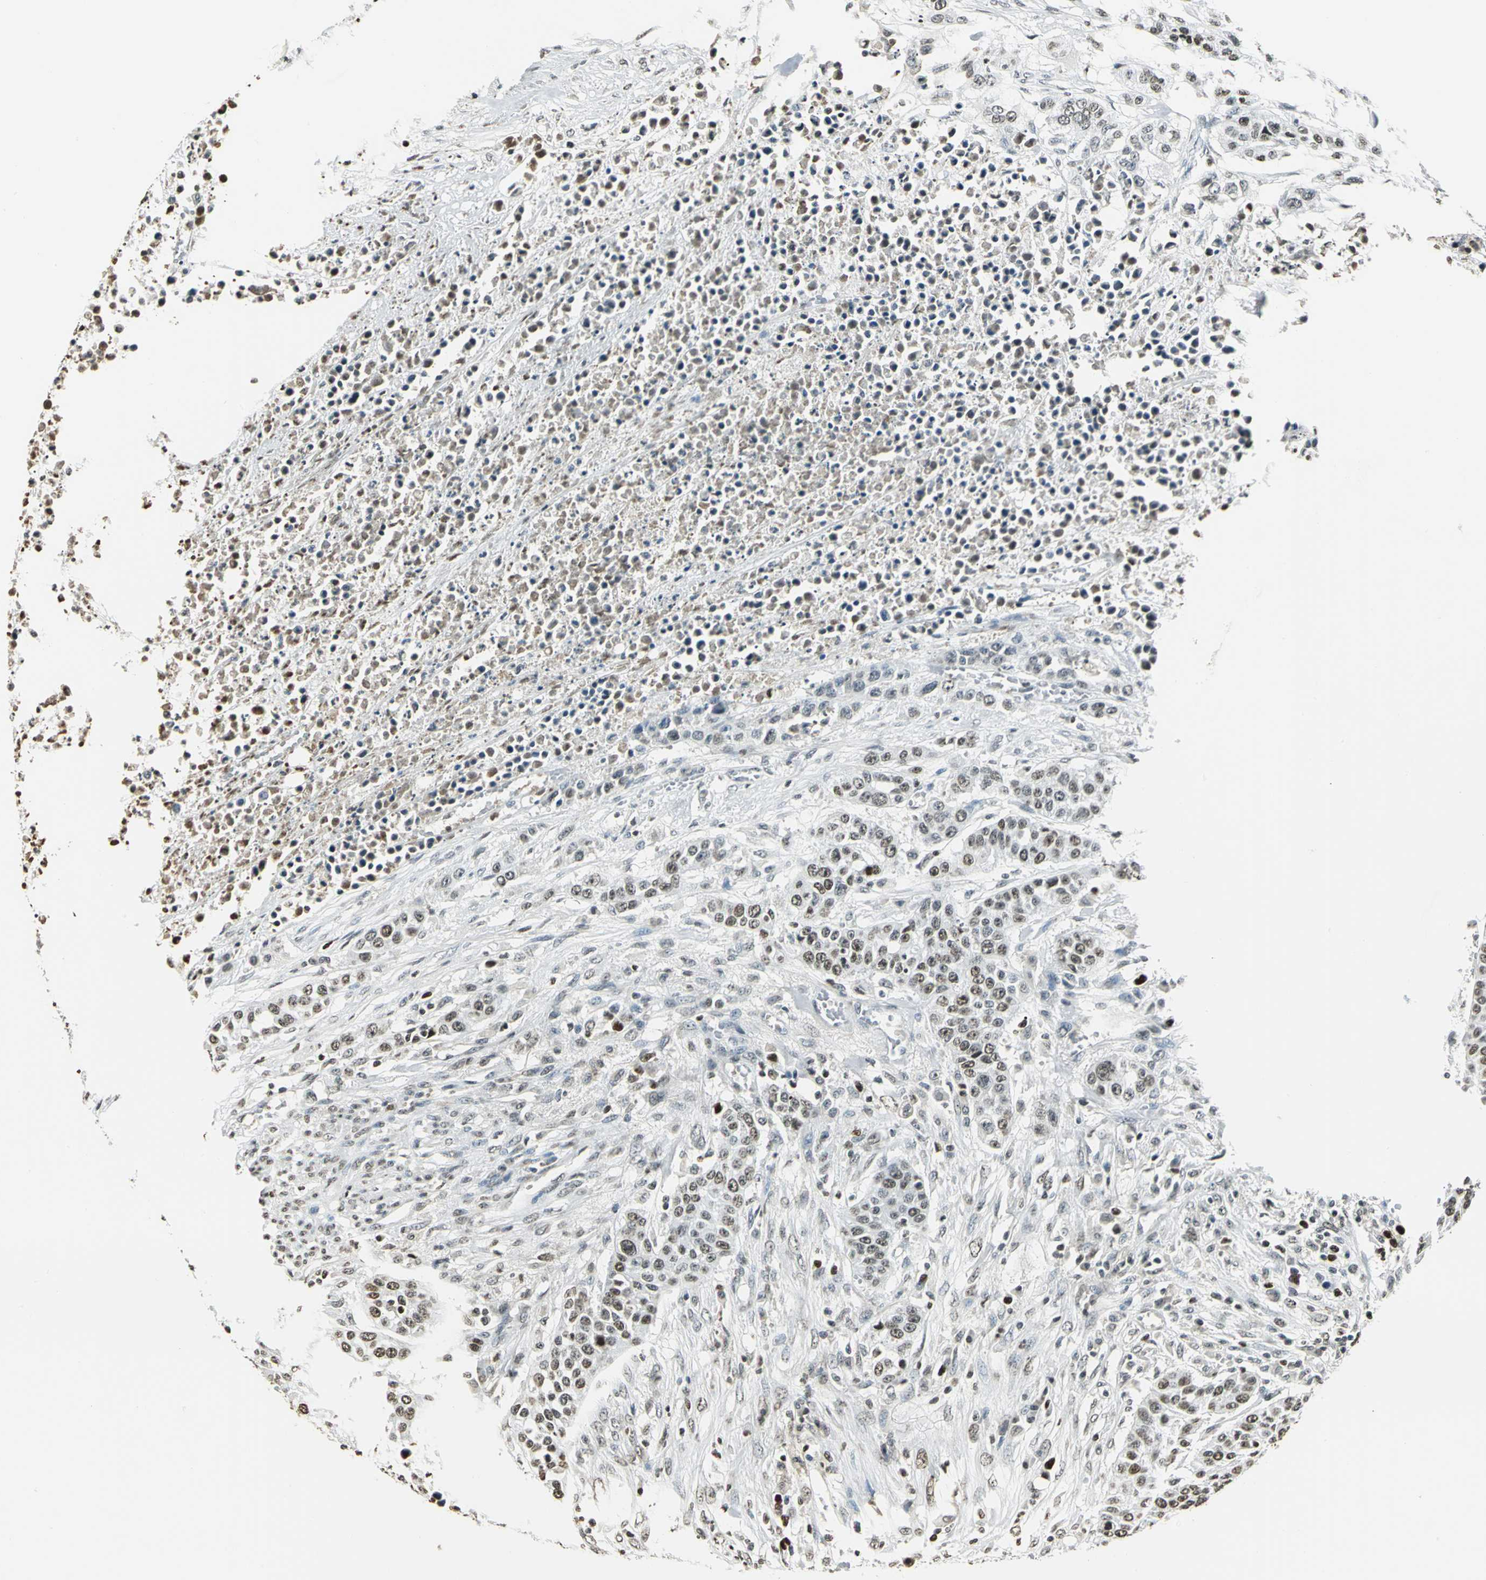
{"staining": {"intensity": "moderate", "quantity": "25%-75%", "location": "nuclear"}, "tissue": "urothelial cancer", "cell_type": "Tumor cells", "image_type": "cancer", "snomed": [{"axis": "morphology", "description": "Urothelial carcinoma, High grade"}, {"axis": "topography", "description": "Urinary bladder"}], "caption": "Urothelial cancer stained for a protein reveals moderate nuclear positivity in tumor cells.", "gene": "MCM4", "patient": {"sex": "male", "age": 74}}